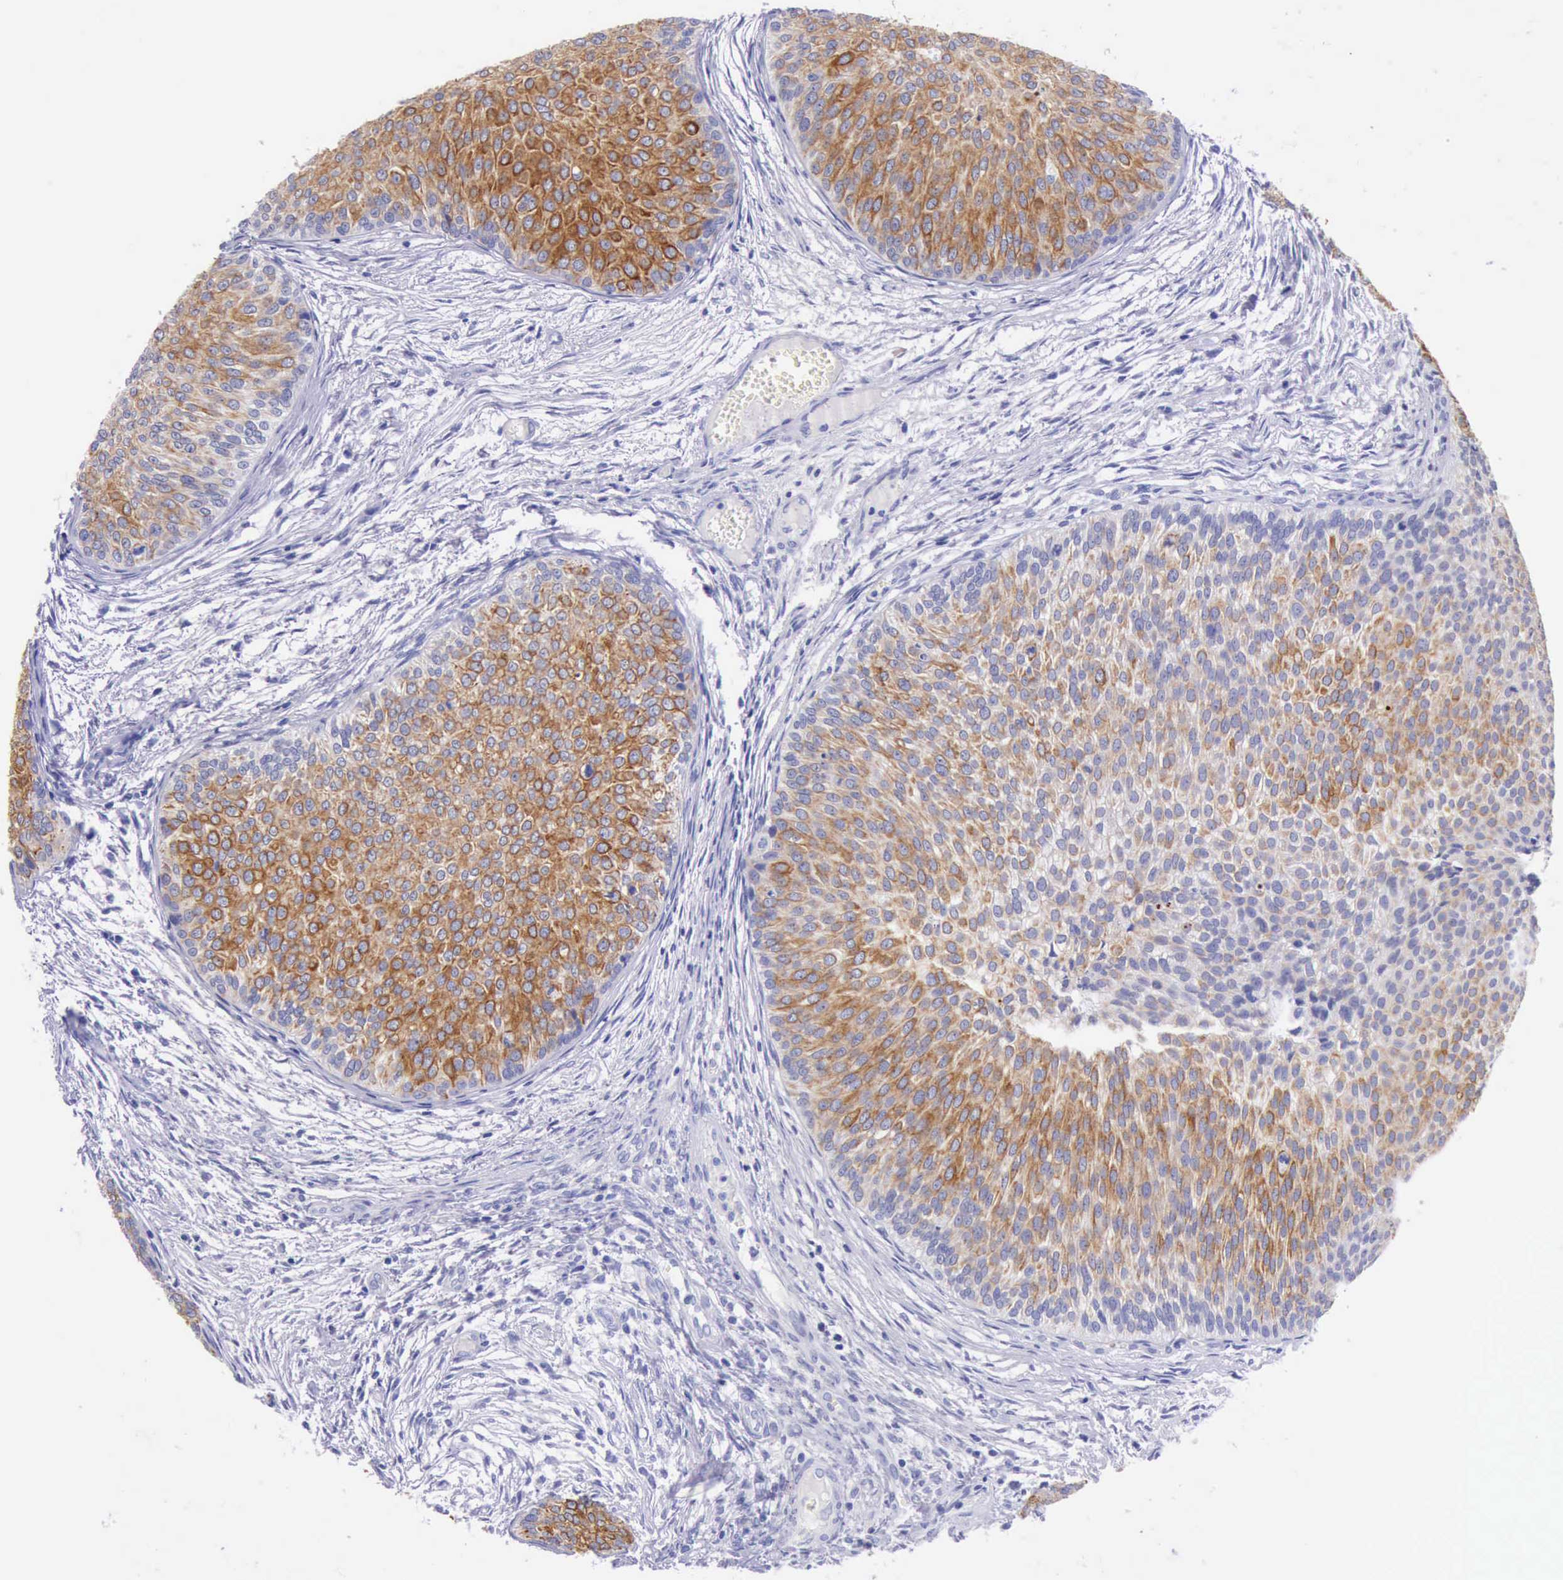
{"staining": {"intensity": "moderate", "quantity": ">75%", "location": "cytoplasmic/membranous"}, "tissue": "urothelial cancer", "cell_type": "Tumor cells", "image_type": "cancer", "snomed": [{"axis": "morphology", "description": "Urothelial carcinoma, Low grade"}, {"axis": "topography", "description": "Urinary bladder"}], "caption": "Moderate cytoplasmic/membranous staining is present in about >75% of tumor cells in low-grade urothelial carcinoma.", "gene": "KRT8", "patient": {"sex": "male", "age": 84}}